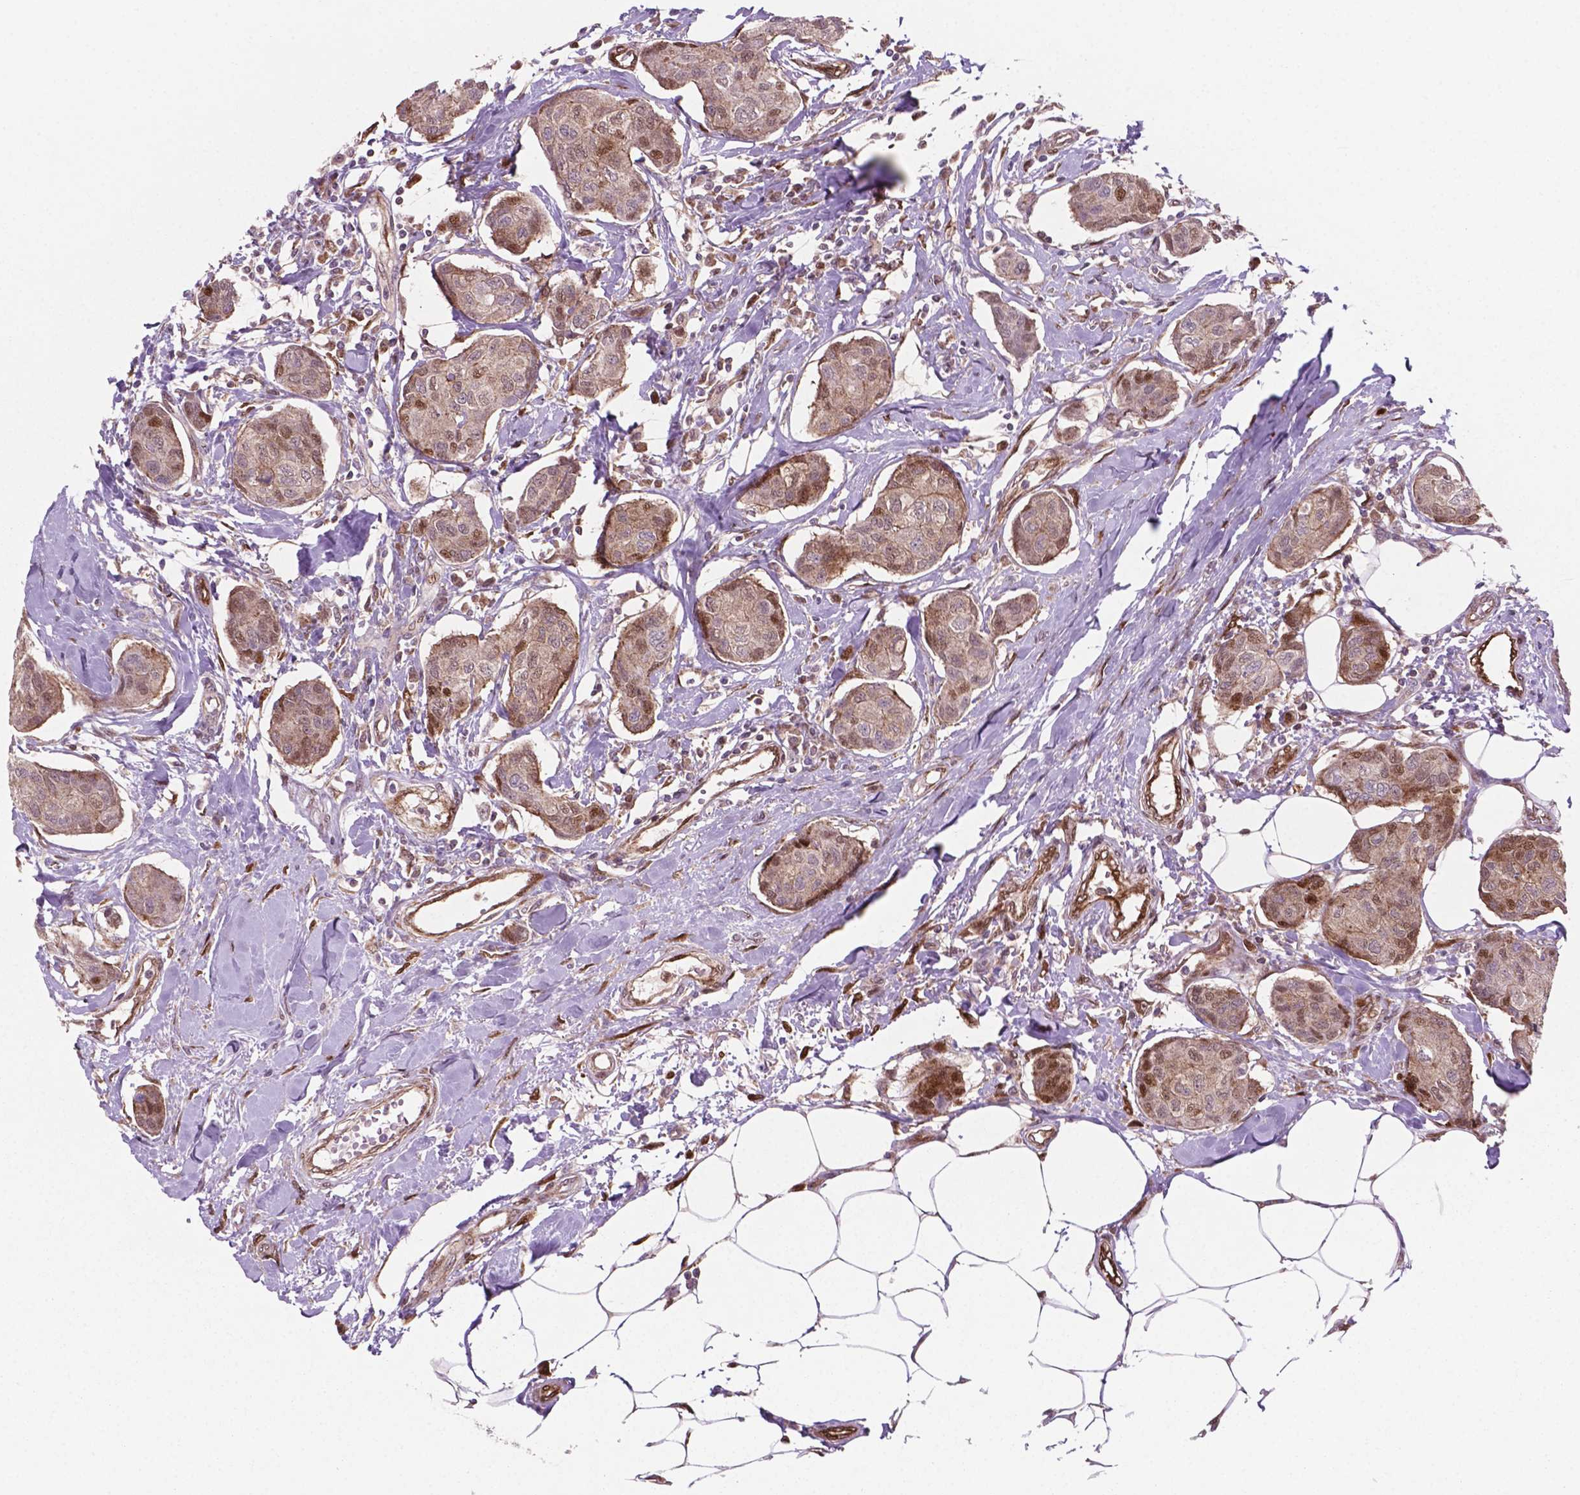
{"staining": {"intensity": "weak", "quantity": ">75%", "location": "cytoplasmic/membranous,nuclear"}, "tissue": "breast cancer", "cell_type": "Tumor cells", "image_type": "cancer", "snomed": [{"axis": "morphology", "description": "Duct carcinoma"}, {"axis": "topography", "description": "Breast"}], "caption": "Immunohistochemistry (IHC) staining of breast intraductal carcinoma, which displays low levels of weak cytoplasmic/membranous and nuclear expression in approximately >75% of tumor cells indicating weak cytoplasmic/membranous and nuclear protein positivity. The staining was performed using DAB (3,3'-diaminobenzidine) (brown) for protein detection and nuclei were counterstained in hematoxylin (blue).", "gene": "LDHA", "patient": {"sex": "female", "age": 80}}